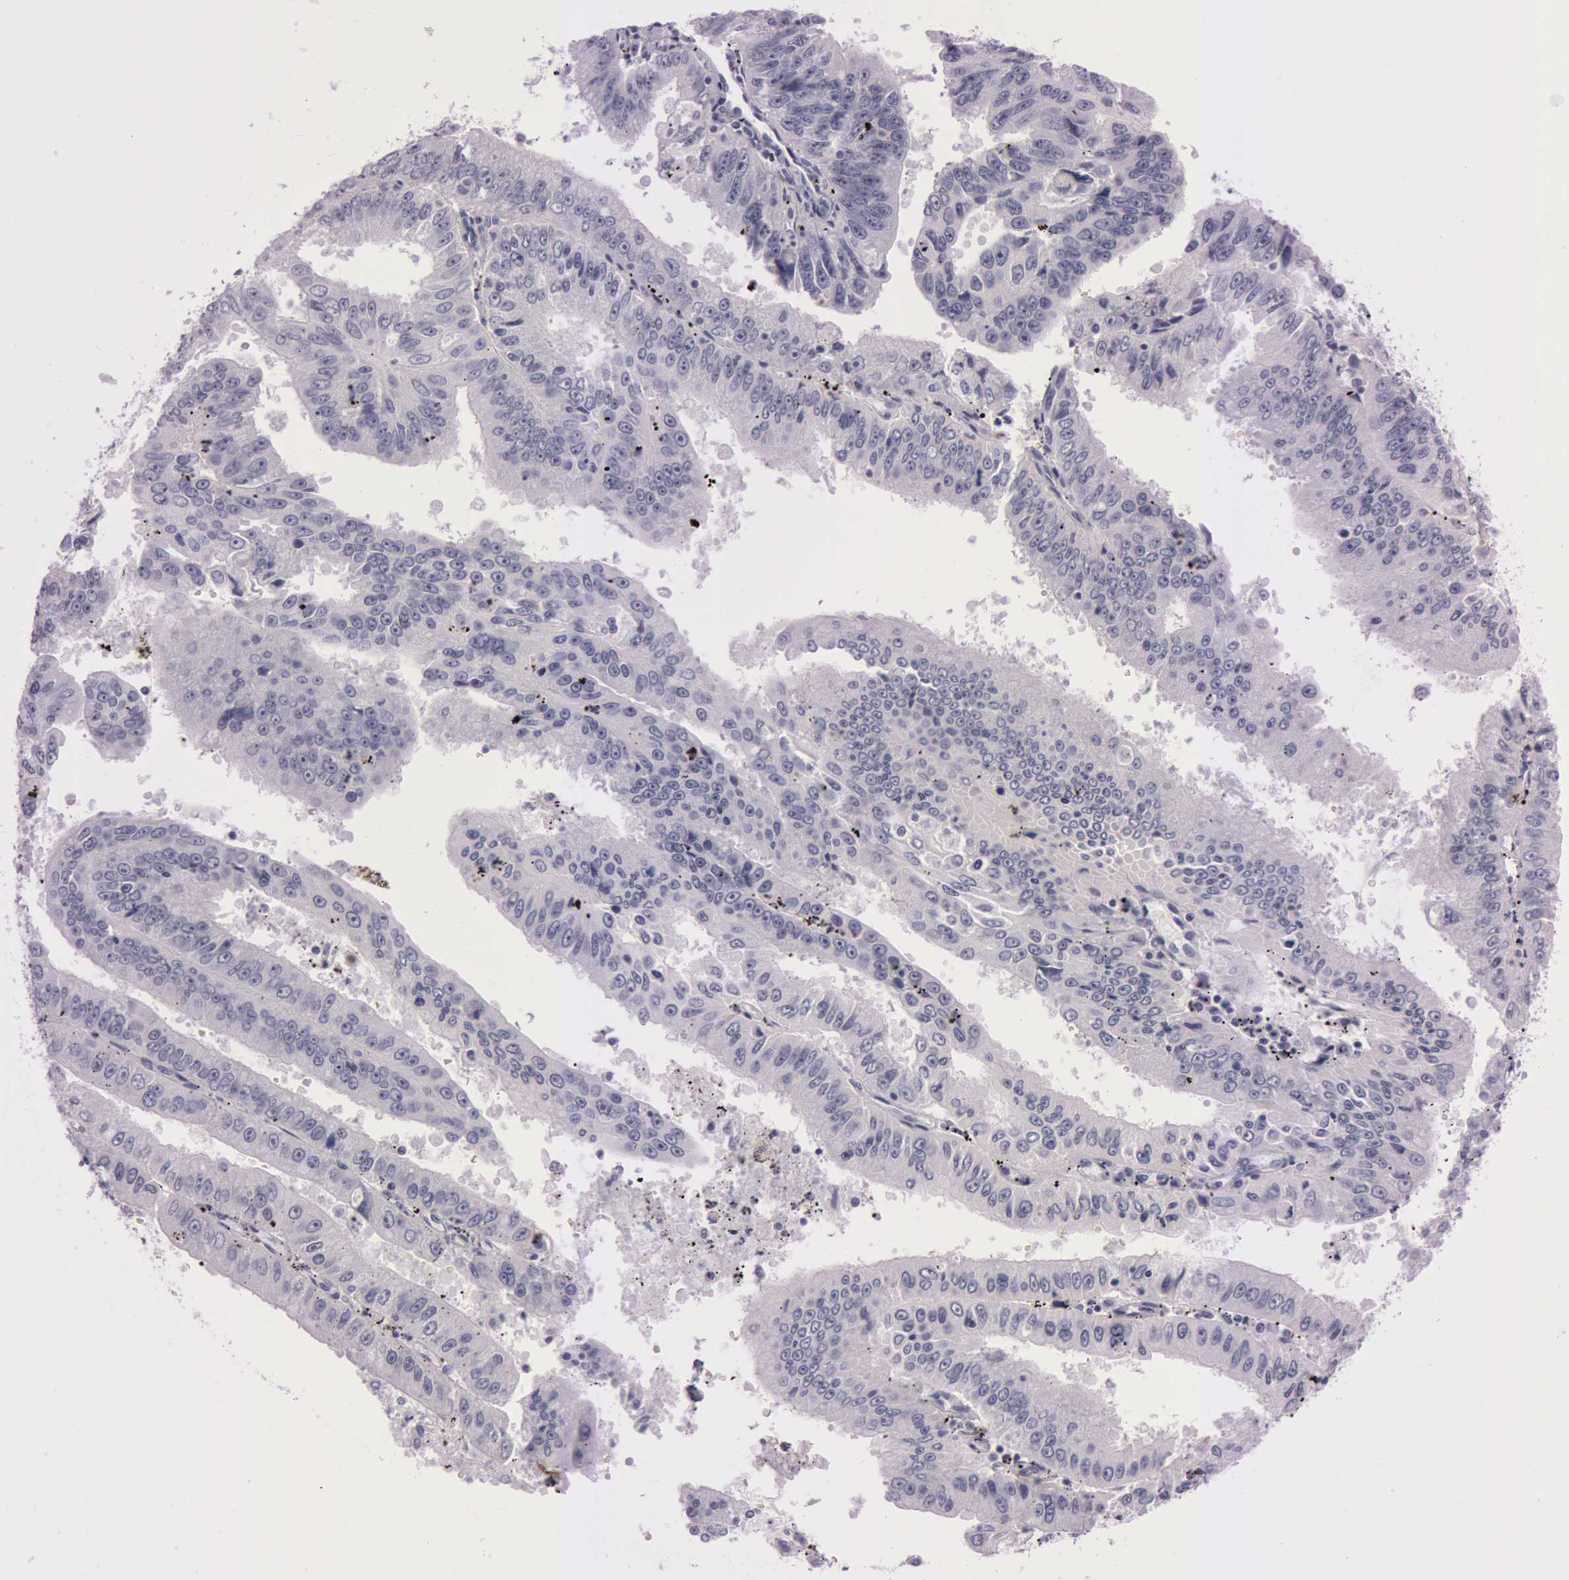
{"staining": {"intensity": "negative", "quantity": "none", "location": "none"}, "tissue": "endometrial cancer", "cell_type": "Tumor cells", "image_type": "cancer", "snomed": [{"axis": "morphology", "description": "Adenocarcinoma, NOS"}, {"axis": "topography", "description": "Endometrium"}], "caption": "Immunohistochemical staining of human endometrial cancer (adenocarcinoma) exhibits no significant positivity in tumor cells.", "gene": "S100A7", "patient": {"sex": "female", "age": 66}}